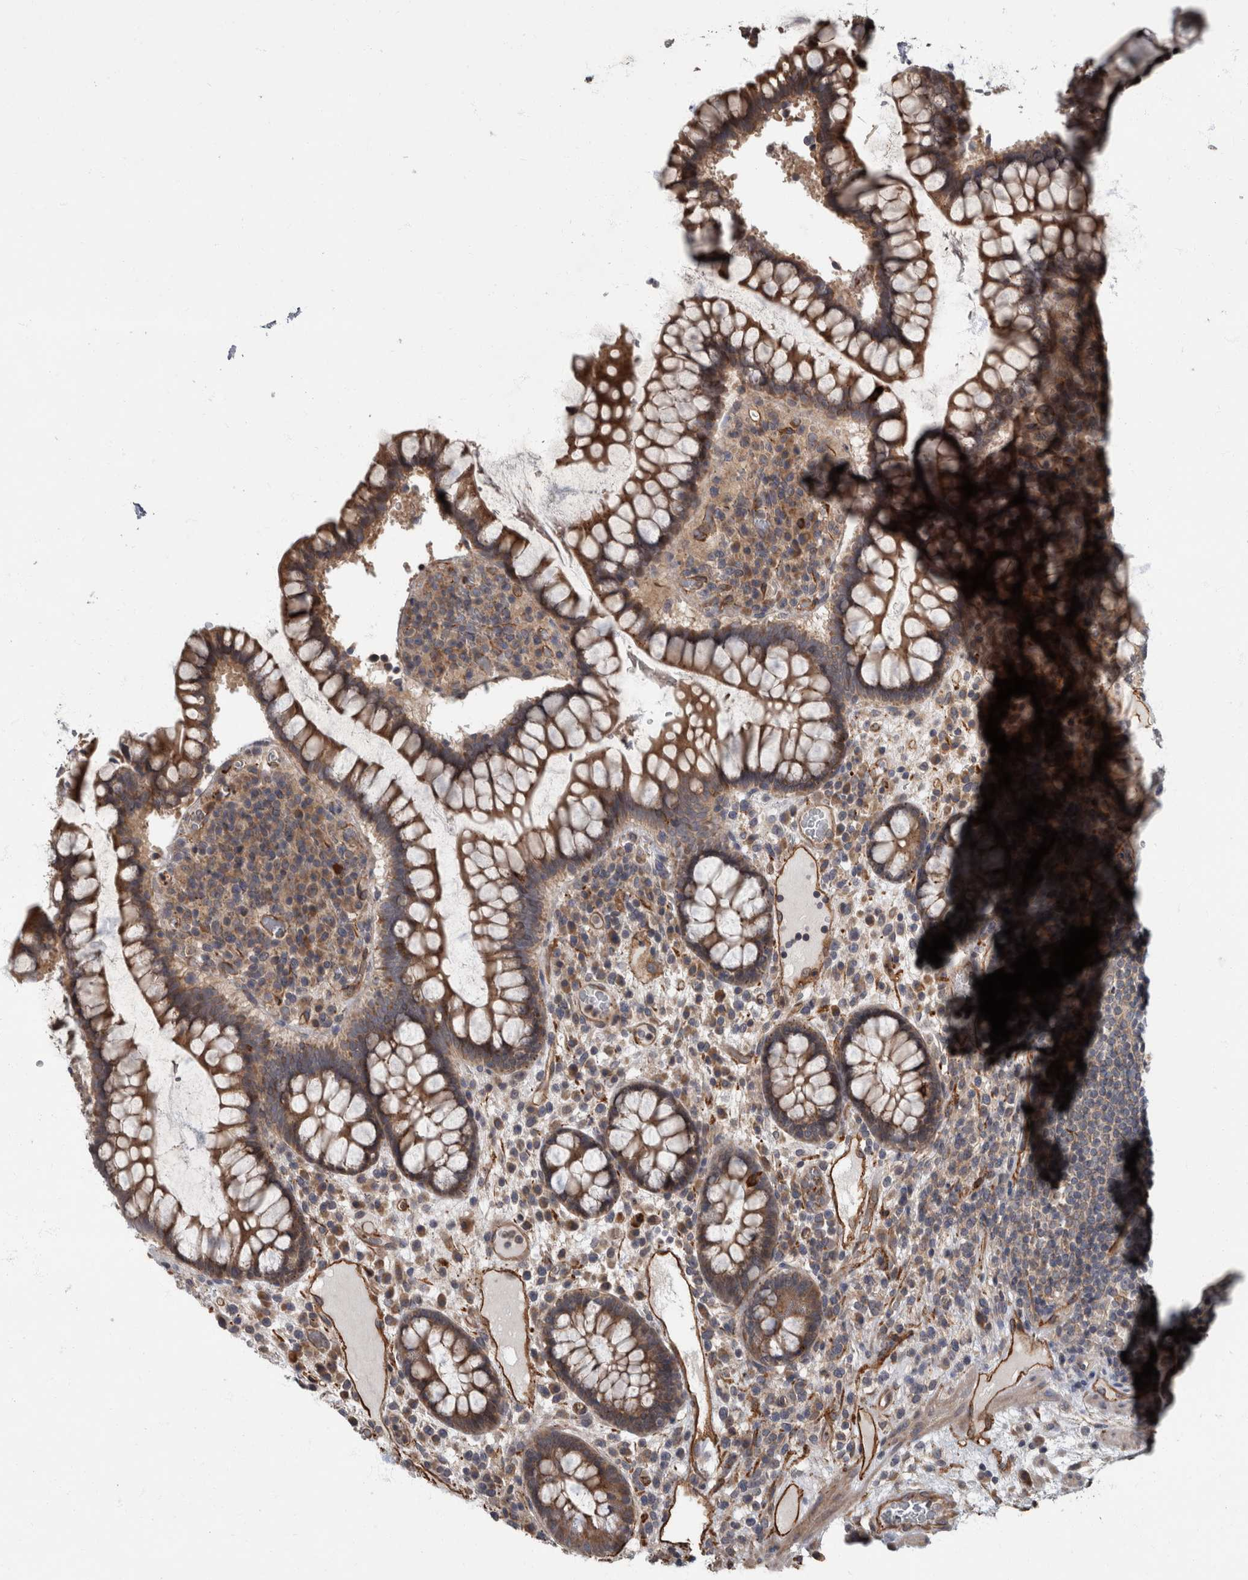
{"staining": {"intensity": "strong", "quantity": ">75%", "location": "cytoplasmic/membranous"}, "tissue": "colon", "cell_type": "Endothelial cells", "image_type": "normal", "snomed": [{"axis": "morphology", "description": "Normal tissue, NOS"}, {"axis": "topography", "description": "Colon"}], "caption": "This micrograph shows immunohistochemistry (IHC) staining of normal human colon, with high strong cytoplasmic/membranous expression in approximately >75% of endothelial cells.", "gene": "VEGFD", "patient": {"sex": "female", "age": 79}}